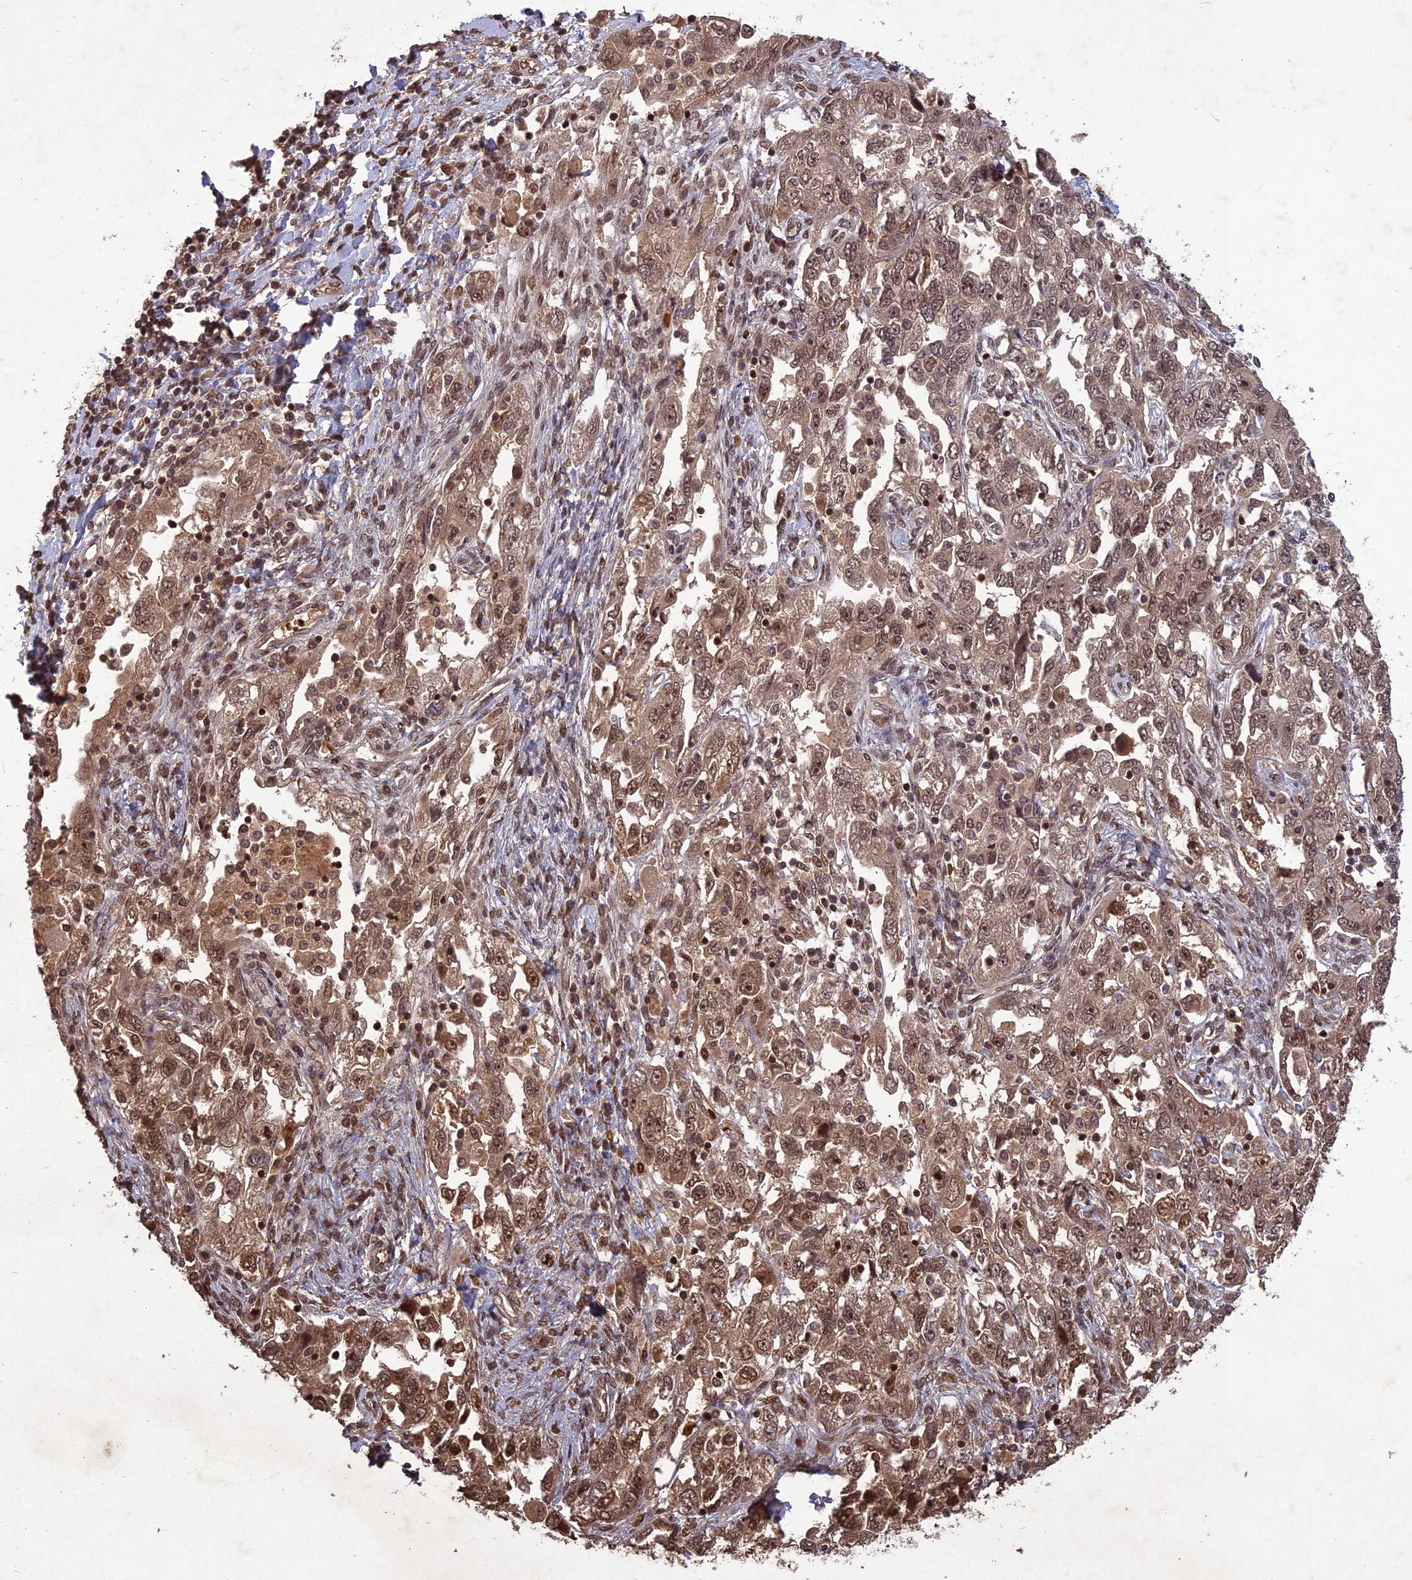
{"staining": {"intensity": "moderate", "quantity": ">75%", "location": "cytoplasmic/membranous,nuclear"}, "tissue": "ovarian cancer", "cell_type": "Tumor cells", "image_type": "cancer", "snomed": [{"axis": "morphology", "description": "Carcinoma, NOS"}, {"axis": "morphology", "description": "Cystadenocarcinoma, serous, NOS"}, {"axis": "topography", "description": "Ovary"}], "caption": "Brown immunohistochemical staining in carcinoma (ovarian) displays moderate cytoplasmic/membranous and nuclear staining in about >75% of tumor cells.", "gene": "SRMS", "patient": {"sex": "female", "age": 69}}